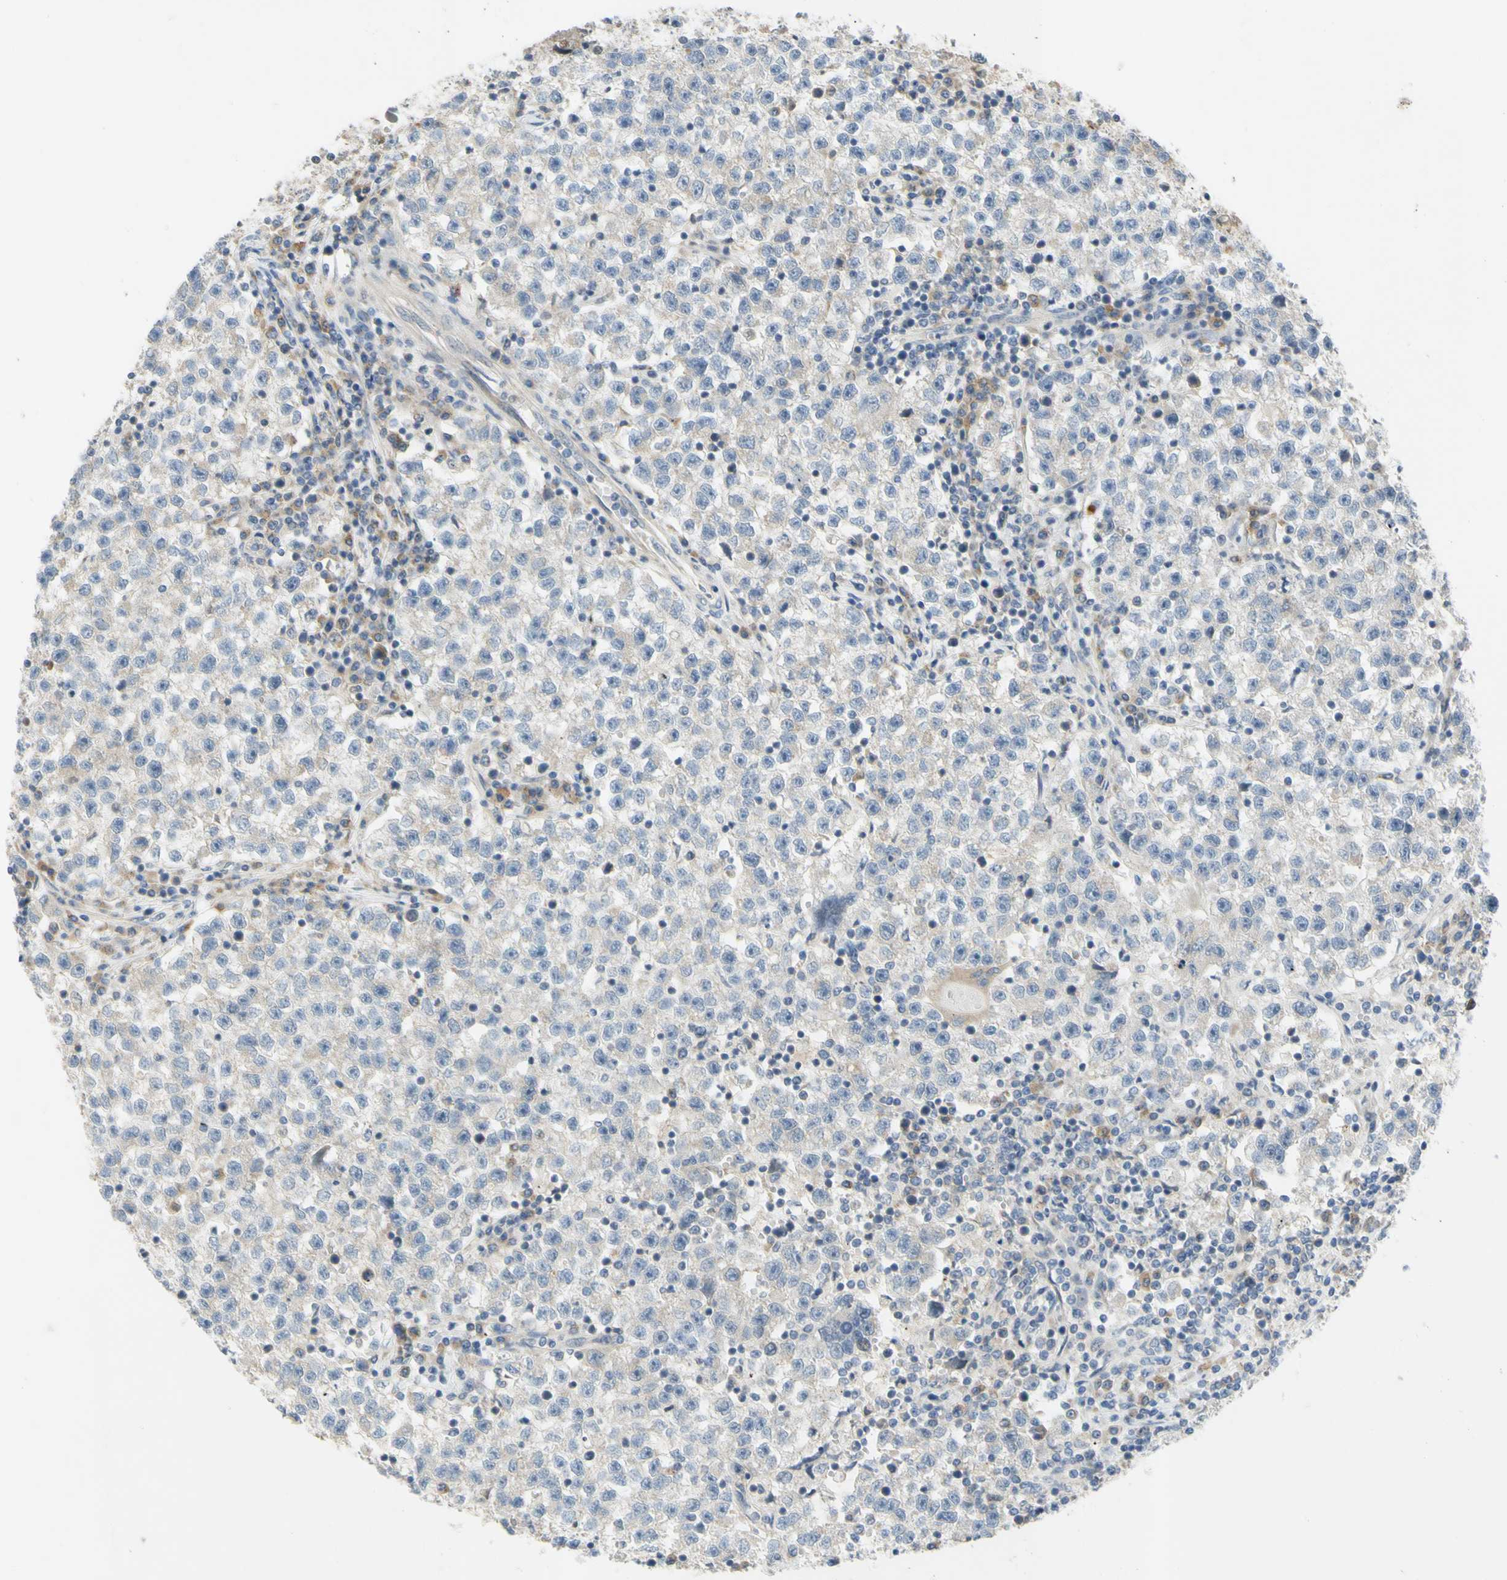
{"staining": {"intensity": "weak", "quantity": ">75%", "location": "cytoplasmic/membranous"}, "tissue": "testis cancer", "cell_type": "Tumor cells", "image_type": "cancer", "snomed": [{"axis": "morphology", "description": "Seminoma, NOS"}, {"axis": "topography", "description": "Testis"}], "caption": "Immunohistochemical staining of testis cancer (seminoma) demonstrates low levels of weak cytoplasmic/membranous staining in about >75% of tumor cells.", "gene": "CCNB2", "patient": {"sex": "male", "age": 22}}